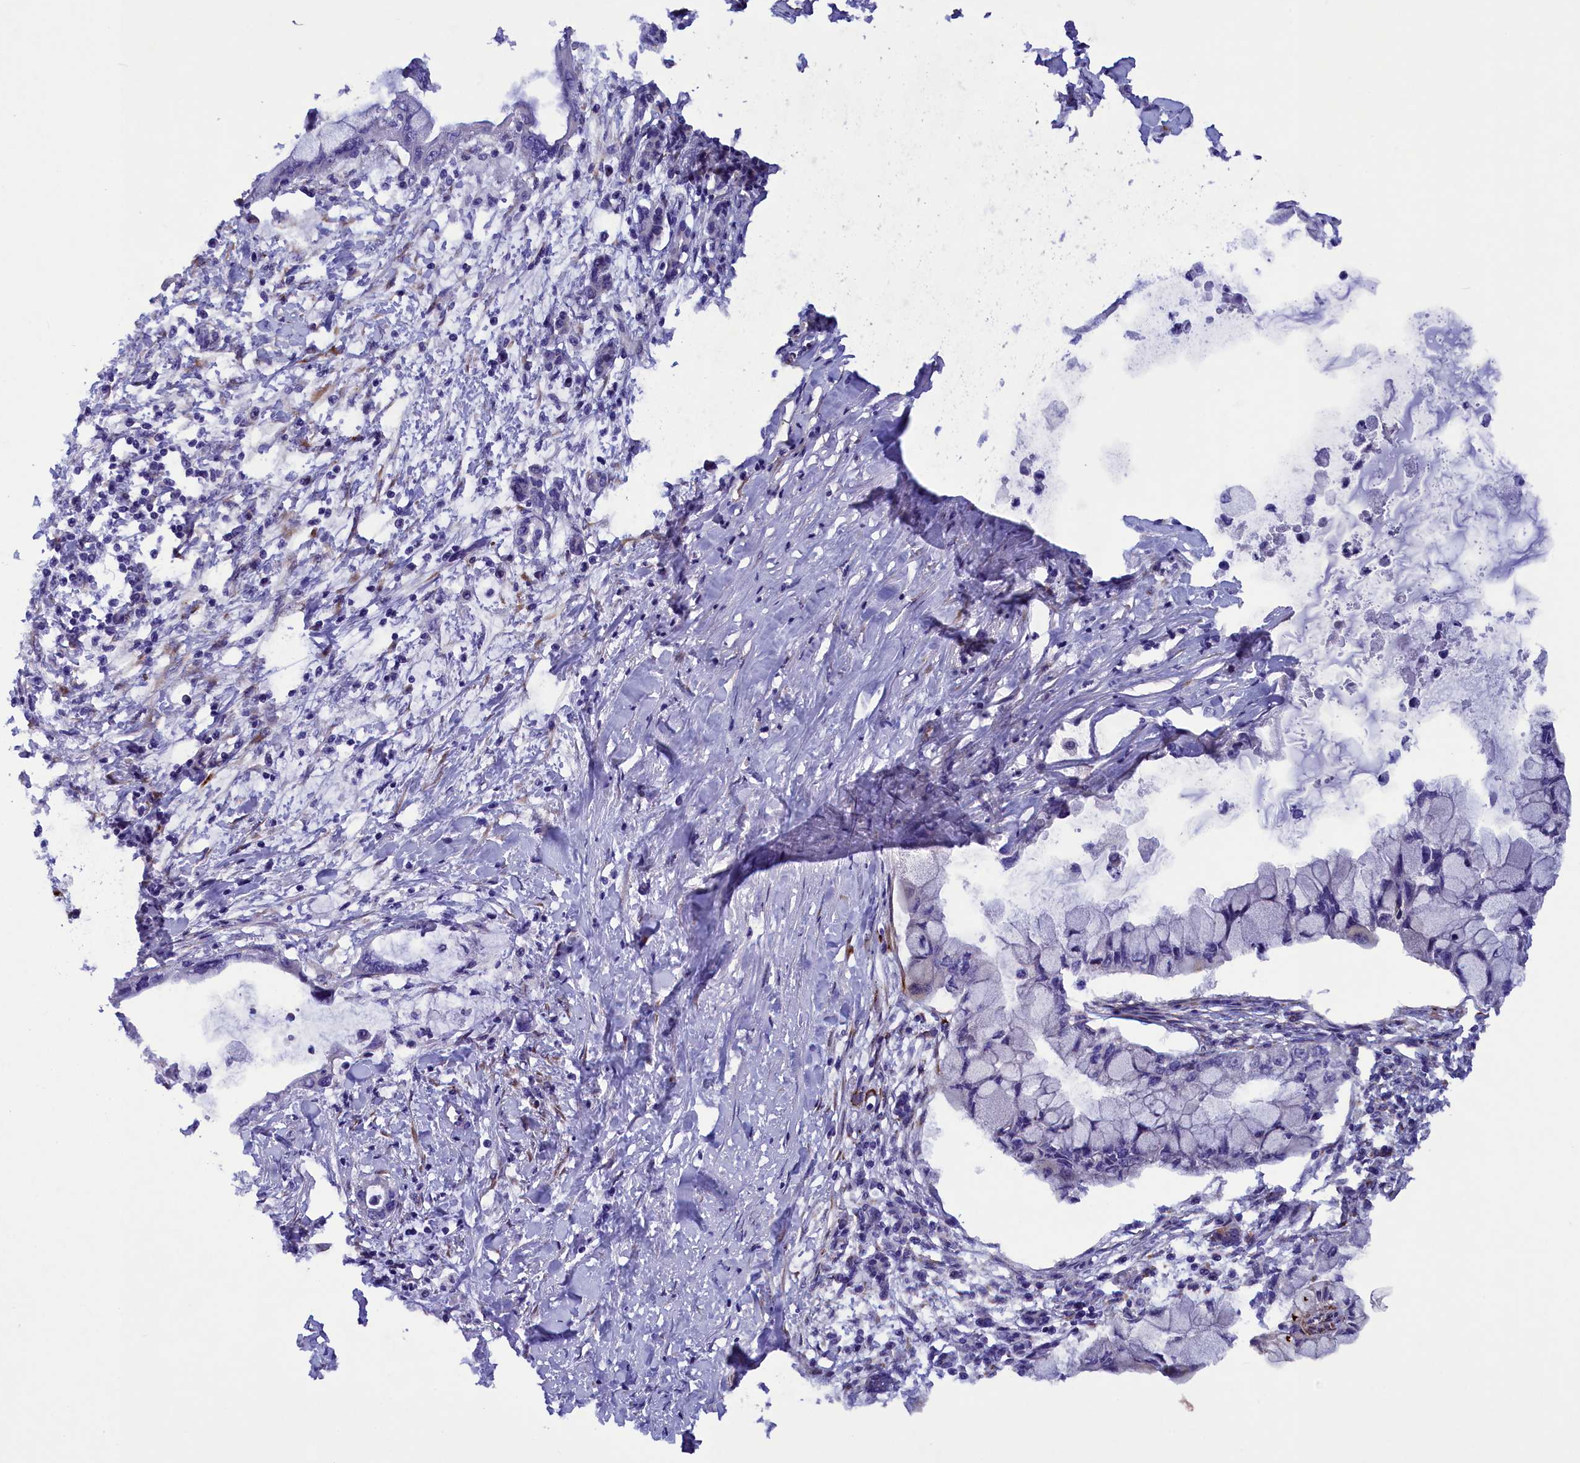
{"staining": {"intensity": "negative", "quantity": "none", "location": "none"}, "tissue": "pancreatic cancer", "cell_type": "Tumor cells", "image_type": "cancer", "snomed": [{"axis": "morphology", "description": "Adenocarcinoma, NOS"}, {"axis": "topography", "description": "Pancreas"}], "caption": "Photomicrograph shows no protein positivity in tumor cells of pancreatic cancer (adenocarcinoma) tissue.", "gene": "ARRDC4", "patient": {"sex": "male", "age": 48}}